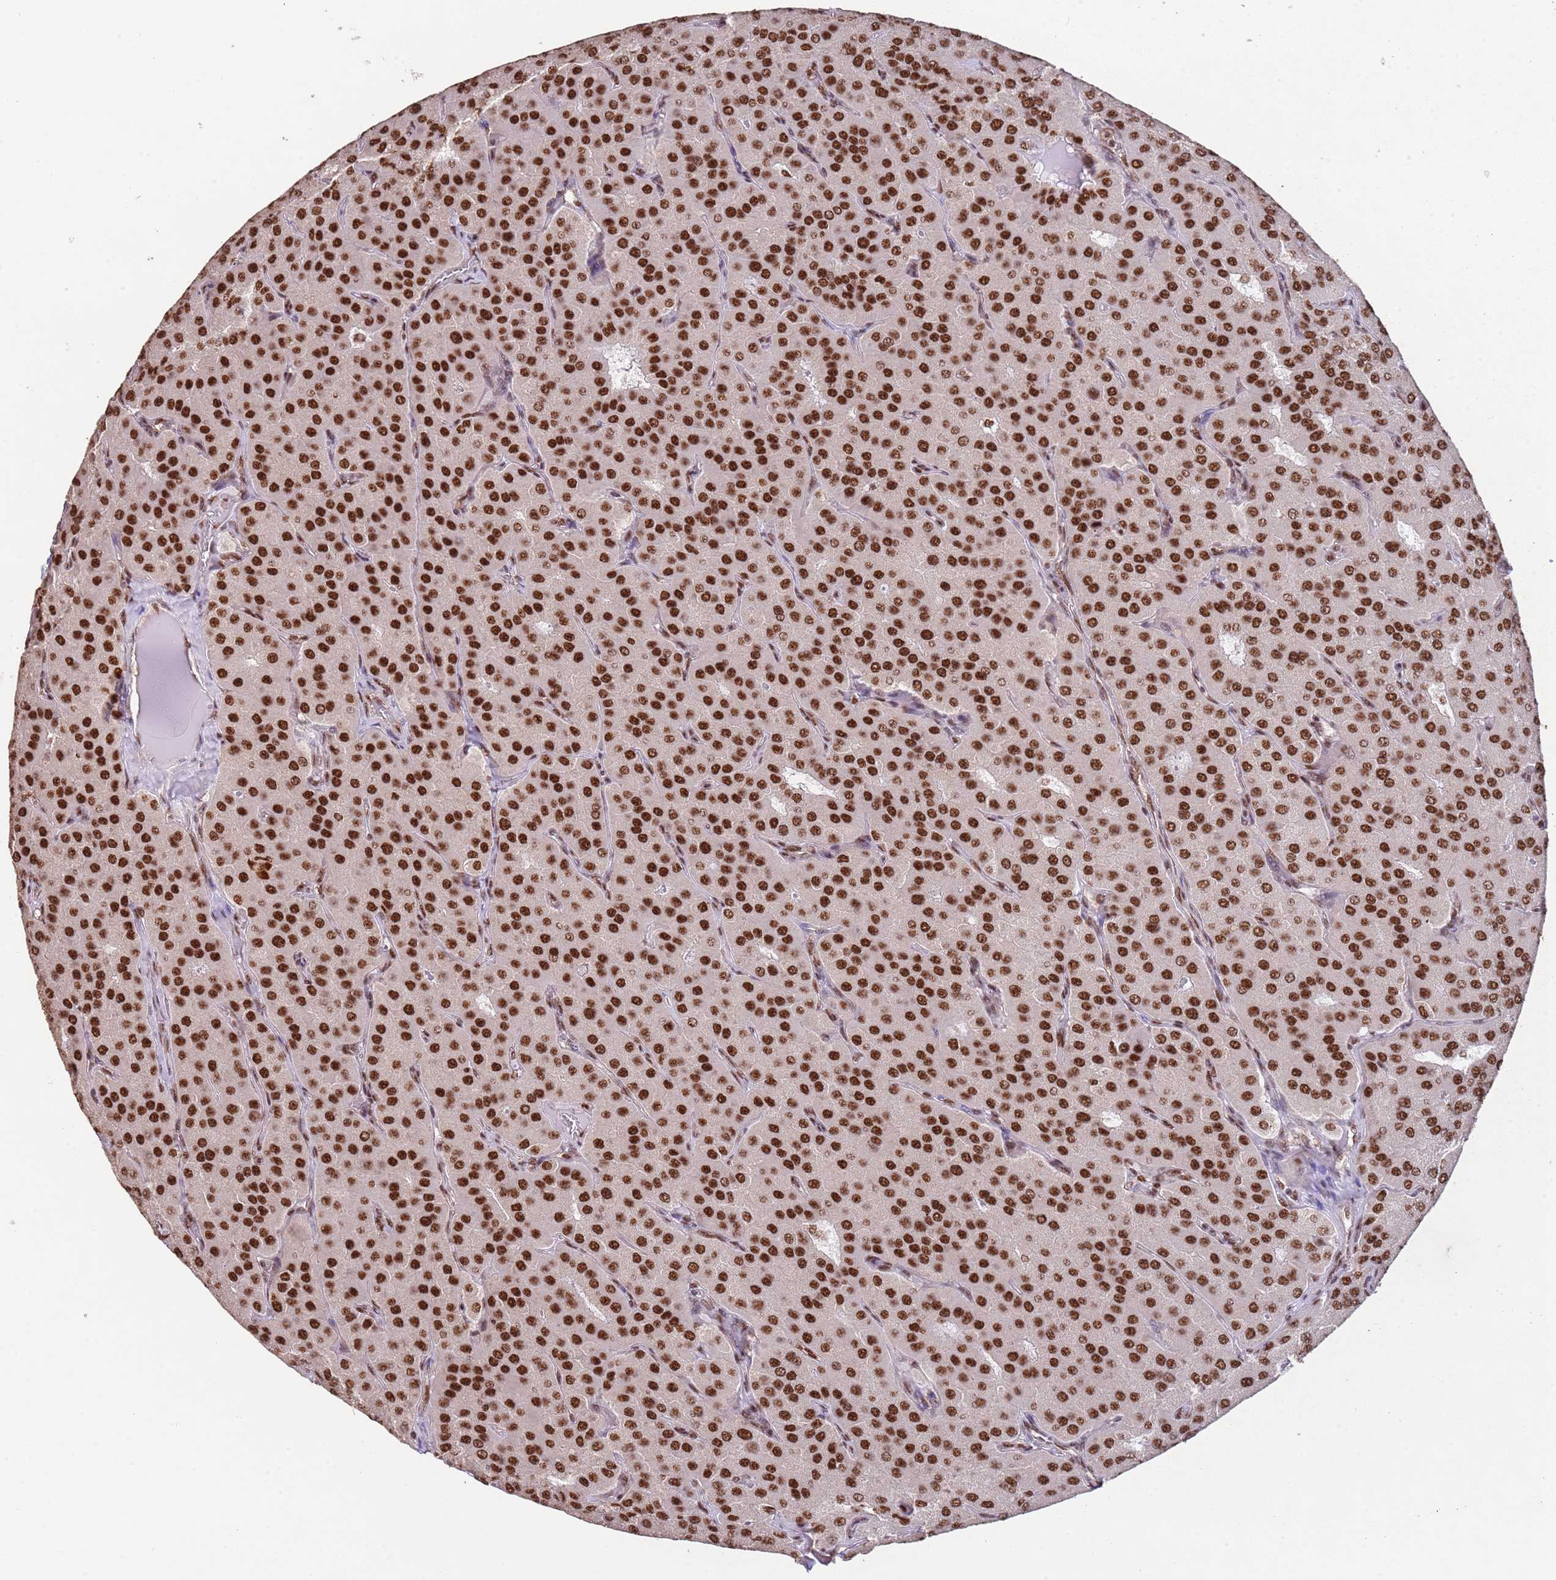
{"staining": {"intensity": "strong", "quantity": ">75%", "location": "nuclear"}, "tissue": "parathyroid gland", "cell_type": "Glandular cells", "image_type": "normal", "snomed": [{"axis": "morphology", "description": "Normal tissue, NOS"}, {"axis": "morphology", "description": "Adenoma, NOS"}, {"axis": "topography", "description": "Parathyroid gland"}], "caption": "This micrograph demonstrates immunohistochemistry staining of normal parathyroid gland, with high strong nuclear expression in approximately >75% of glandular cells.", "gene": "ESF1", "patient": {"sex": "female", "age": 86}}